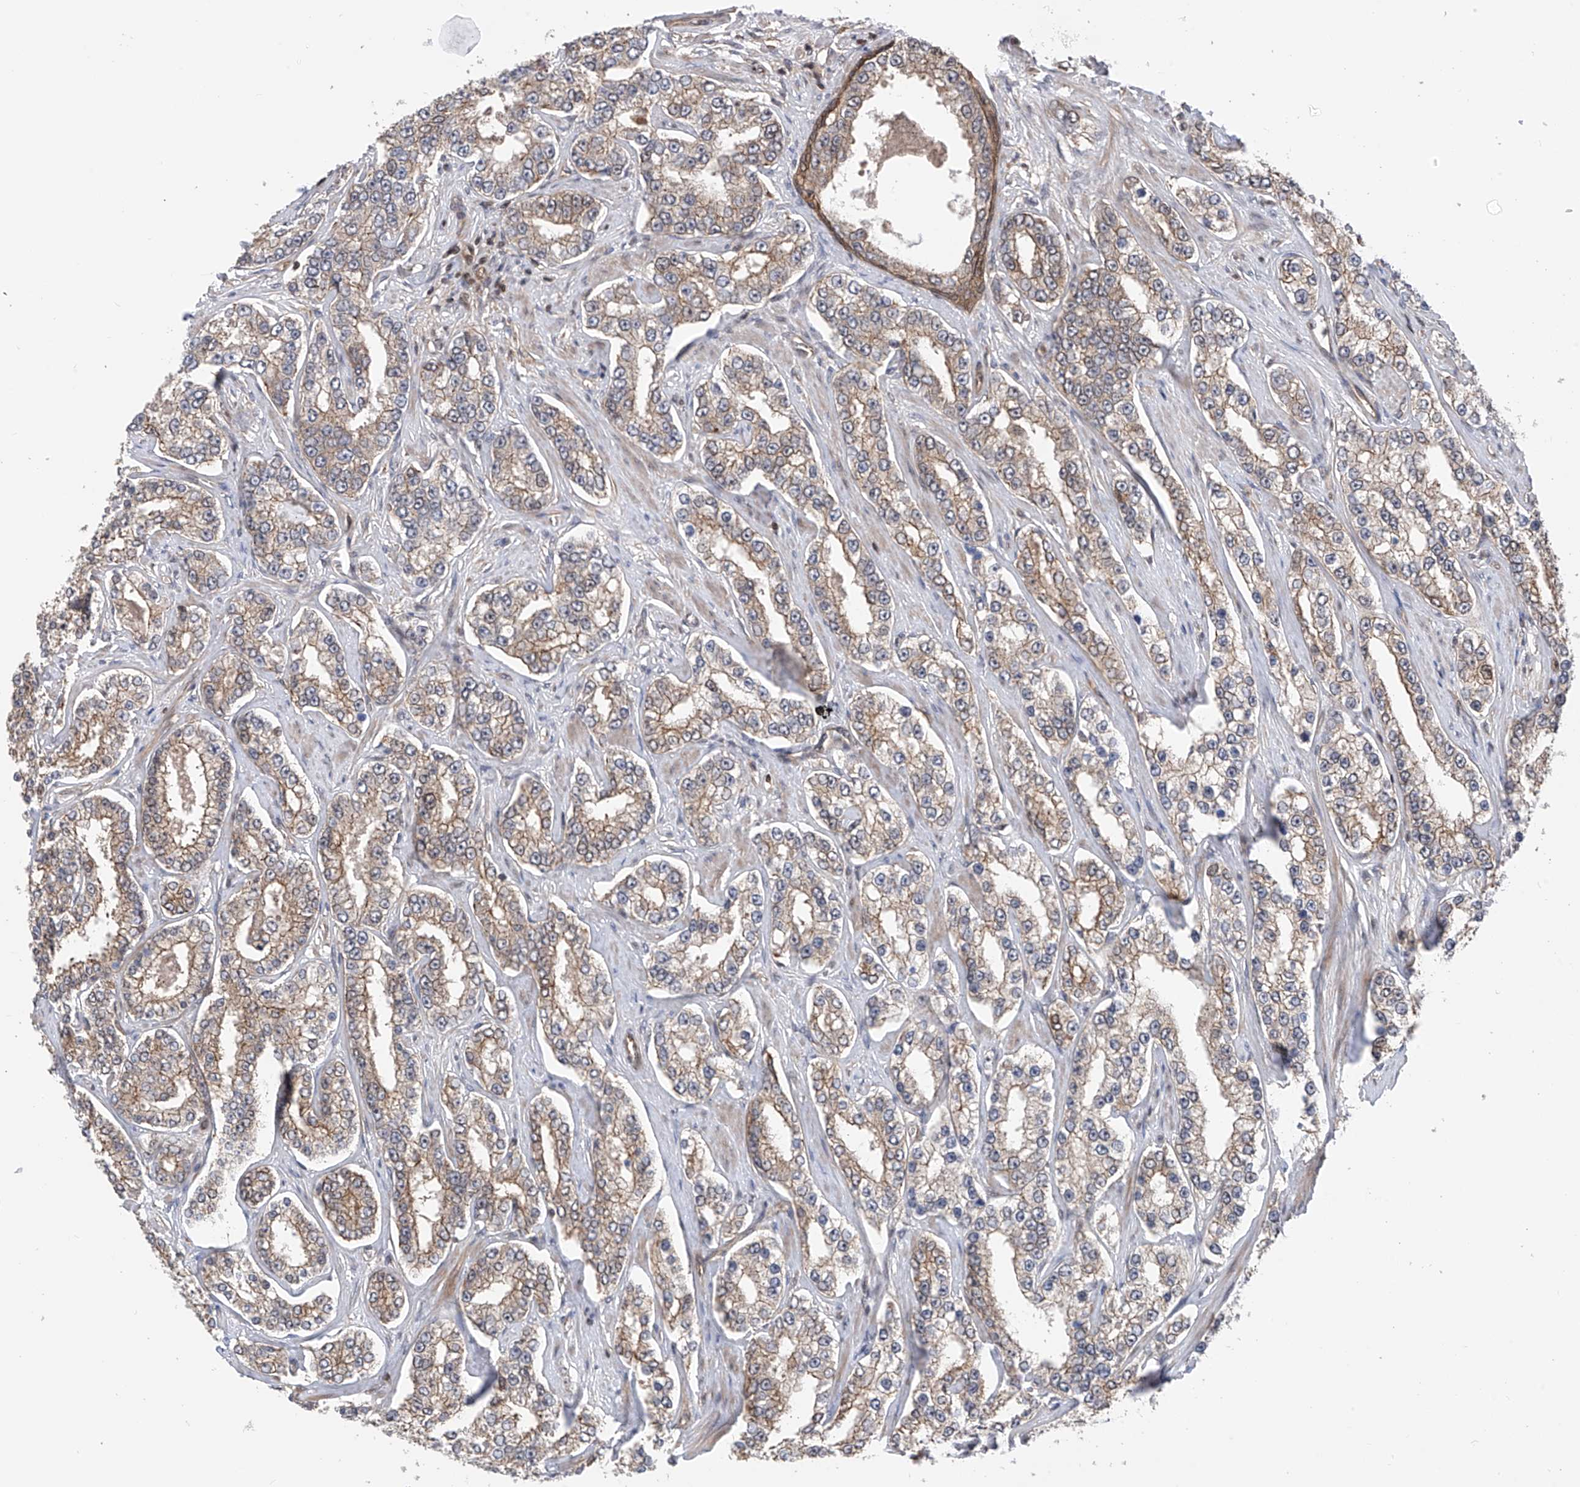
{"staining": {"intensity": "weak", "quantity": ">75%", "location": "cytoplasmic/membranous"}, "tissue": "prostate cancer", "cell_type": "Tumor cells", "image_type": "cancer", "snomed": [{"axis": "morphology", "description": "Normal tissue, NOS"}, {"axis": "morphology", "description": "Adenocarcinoma, High grade"}, {"axis": "topography", "description": "Prostate"}], "caption": "An immunohistochemistry image of neoplastic tissue is shown. Protein staining in brown labels weak cytoplasmic/membranous positivity in prostate cancer within tumor cells.", "gene": "DNAJC9", "patient": {"sex": "male", "age": 83}}